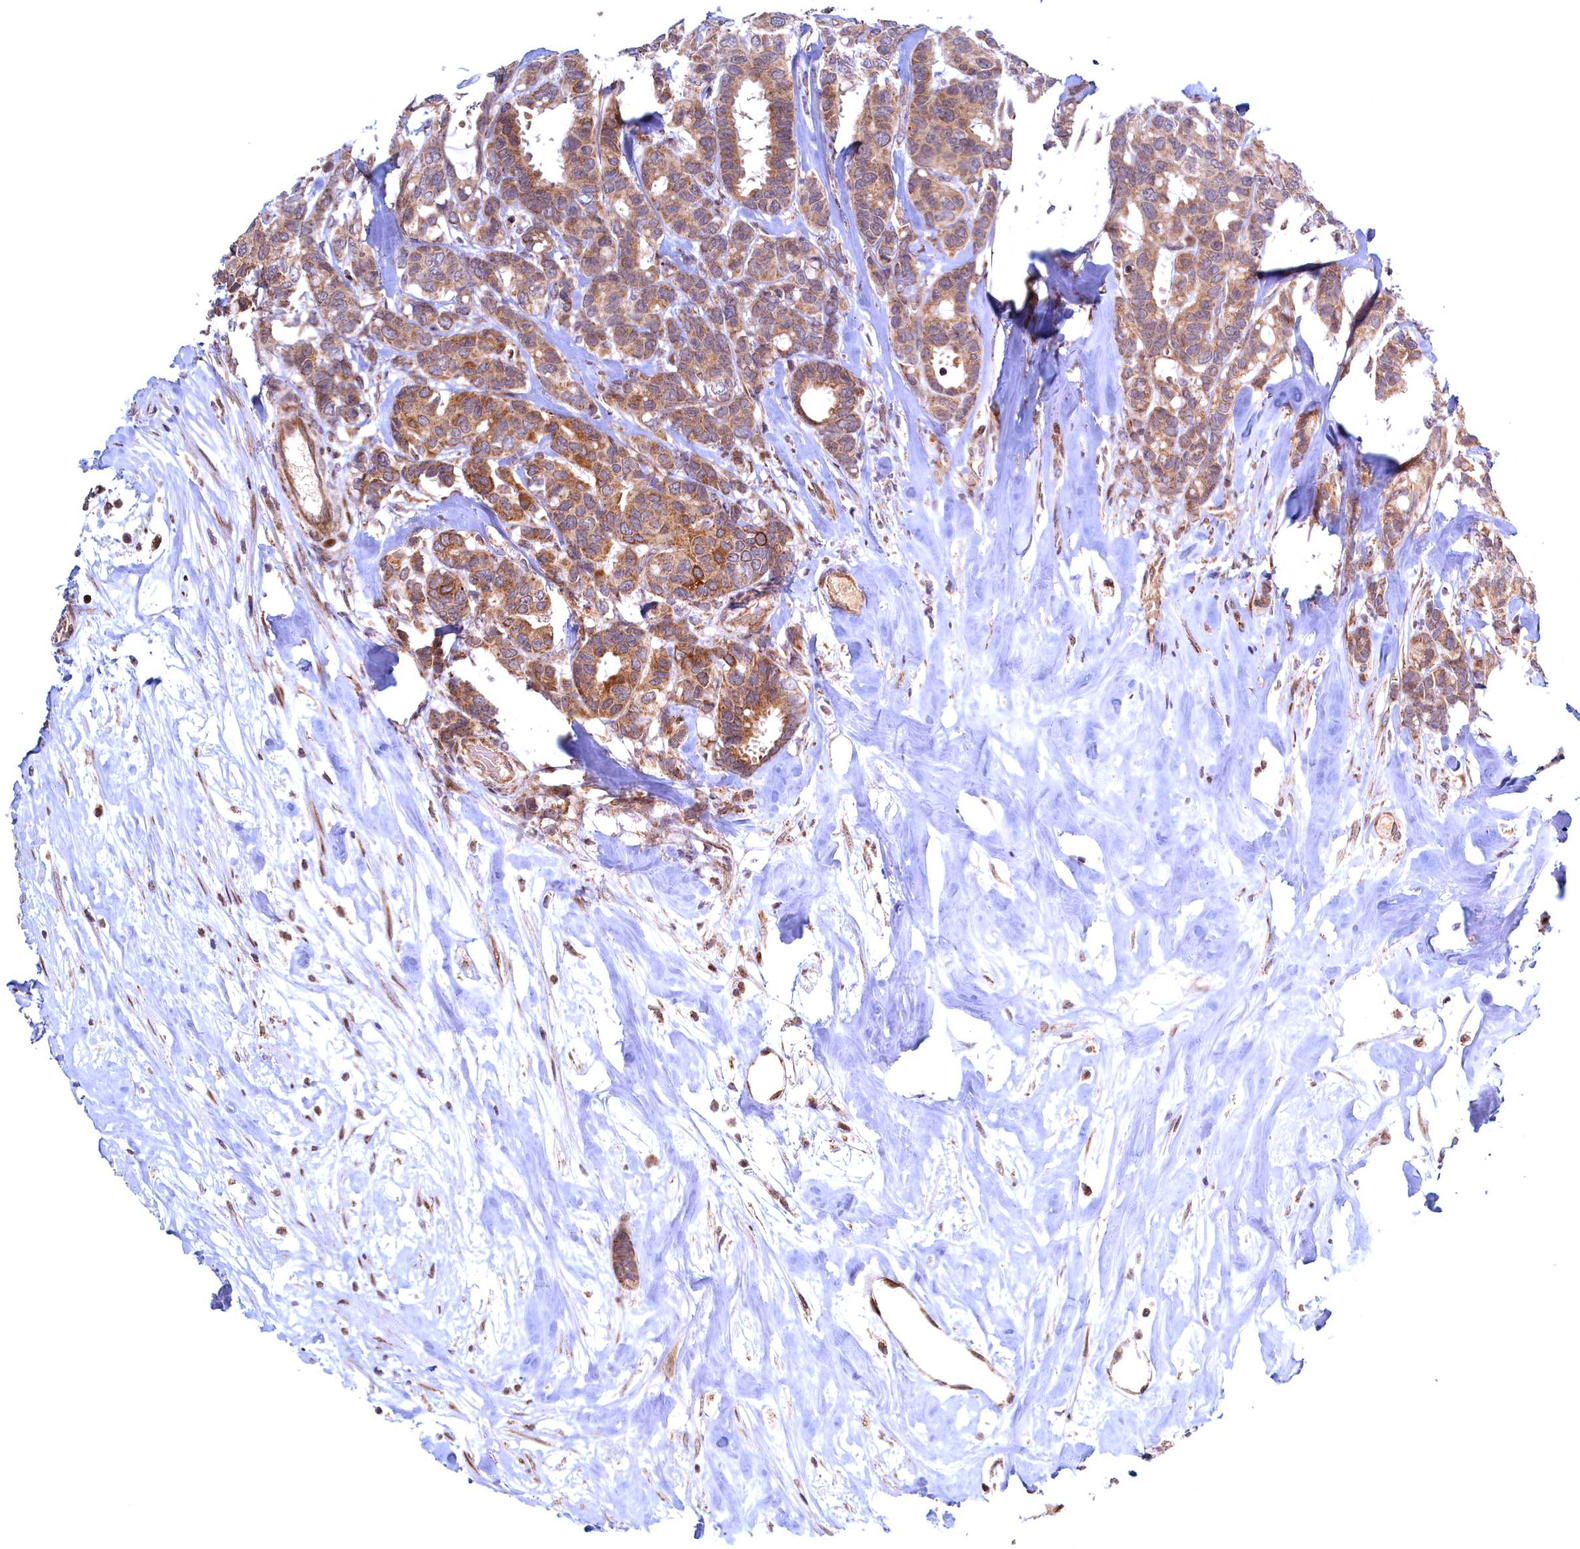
{"staining": {"intensity": "moderate", "quantity": ">75%", "location": "cytoplasmic/membranous"}, "tissue": "breast cancer", "cell_type": "Tumor cells", "image_type": "cancer", "snomed": [{"axis": "morphology", "description": "Duct carcinoma"}, {"axis": "topography", "description": "Breast"}], "caption": "A photomicrograph of human breast cancer (infiltrating ductal carcinoma) stained for a protein reveals moderate cytoplasmic/membranous brown staining in tumor cells. Nuclei are stained in blue.", "gene": "PLA2G10", "patient": {"sex": "female", "age": 87}}